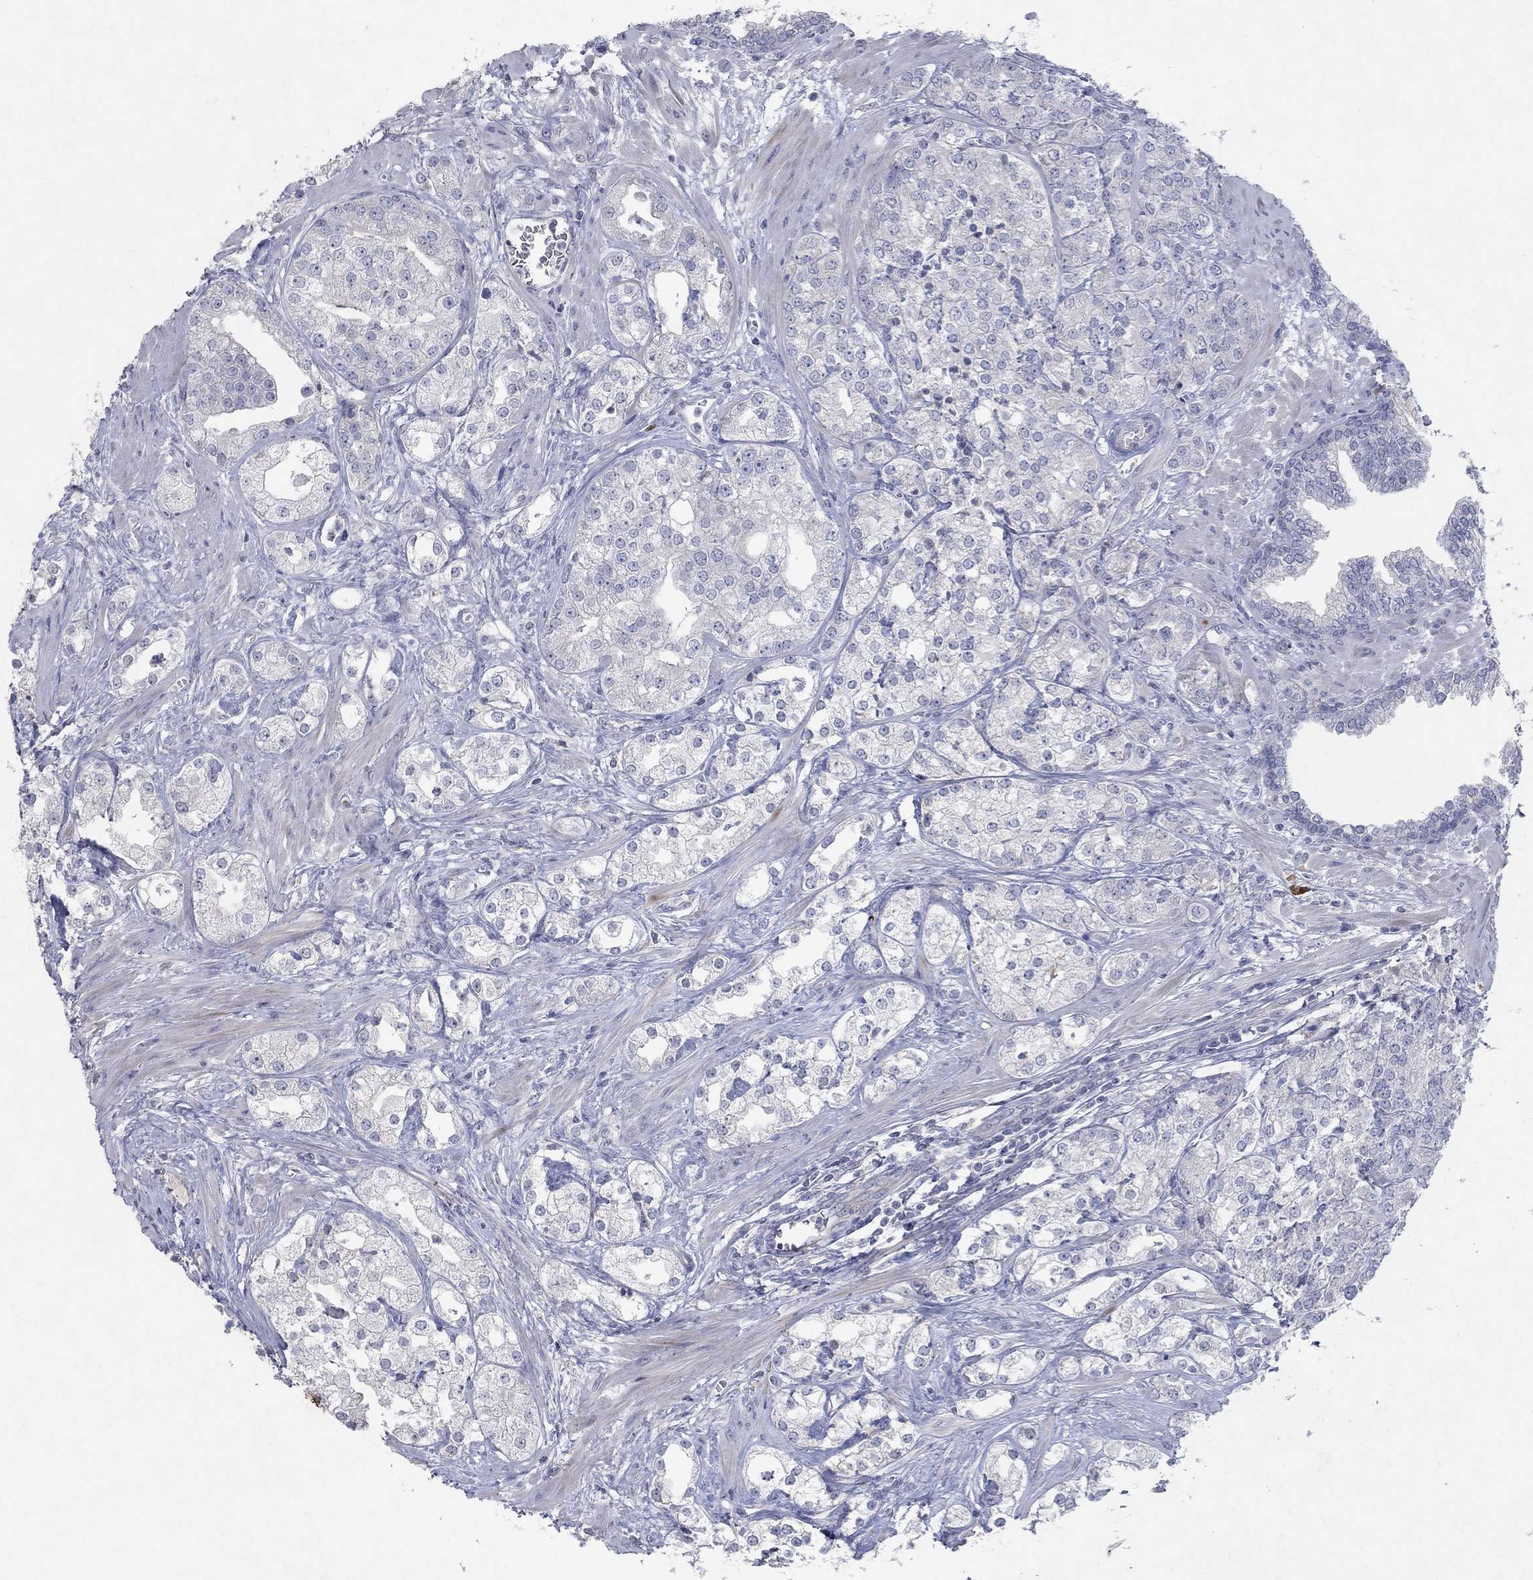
{"staining": {"intensity": "negative", "quantity": "none", "location": "none"}, "tissue": "prostate cancer", "cell_type": "Tumor cells", "image_type": "cancer", "snomed": [{"axis": "morphology", "description": "Adenocarcinoma, NOS"}, {"axis": "topography", "description": "Prostate and seminal vesicle, NOS"}, {"axis": "topography", "description": "Prostate"}], "caption": "This image is of adenocarcinoma (prostate) stained with IHC to label a protein in brown with the nuclei are counter-stained blue. There is no expression in tumor cells.", "gene": "KRT40", "patient": {"sex": "male", "age": 62}}